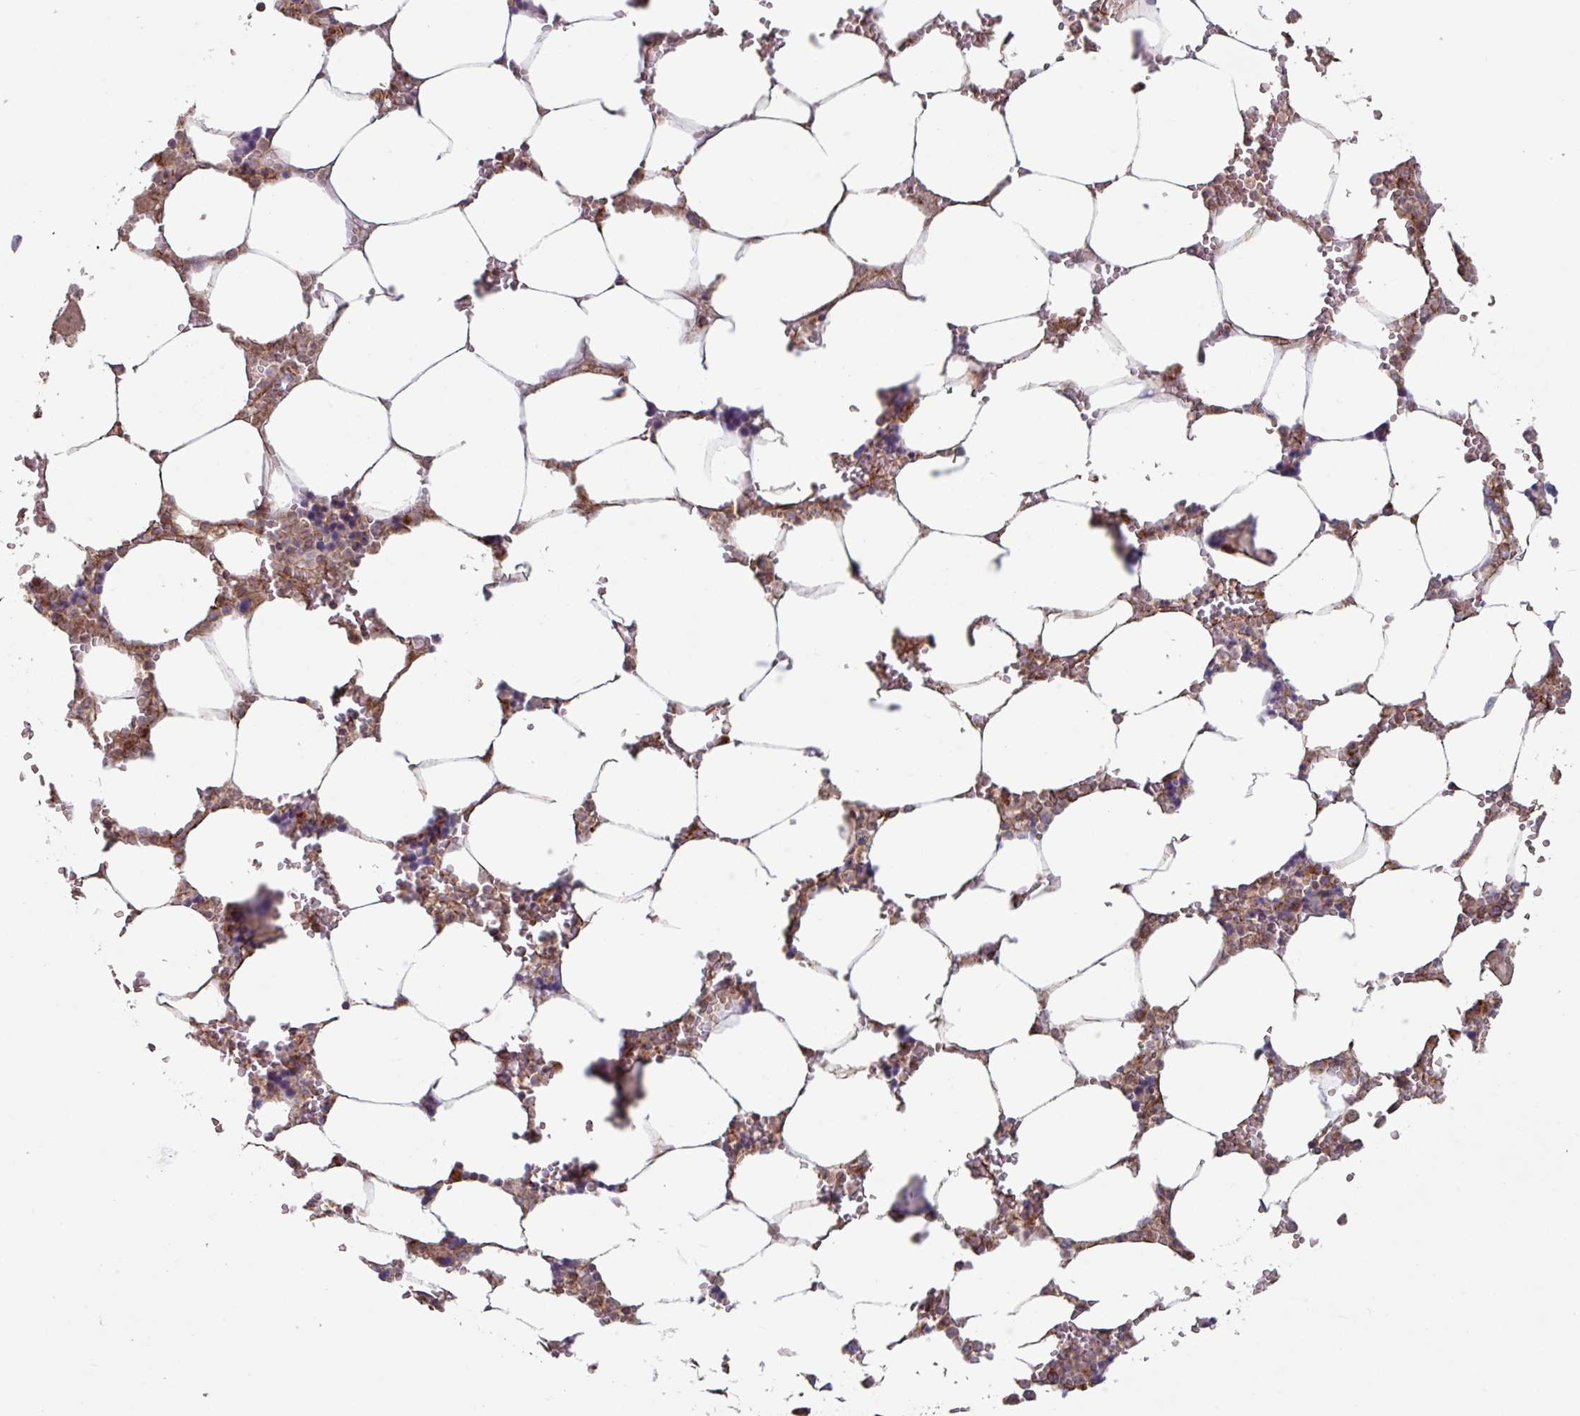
{"staining": {"intensity": "moderate", "quantity": "25%-75%", "location": "cytoplasmic/membranous"}, "tissue": "bone marrow", "cell_type": "Hematopoietic cells", "image_type": "normal", "snomed": [{"axis": "morphology", "description": "Normal tissue, NOS"}, {"axis": "topography", "description": "Bone marrow"}], "caption": "About 25%-75% of hematopoietic cells in unremarkable human bone marrow exhibit moderate cytoplasmic/membranous protein staining as visualized by brown immunohistochemical staining.", "gene": "COX7C", "patient": {"sex": "male", "age": 64}}